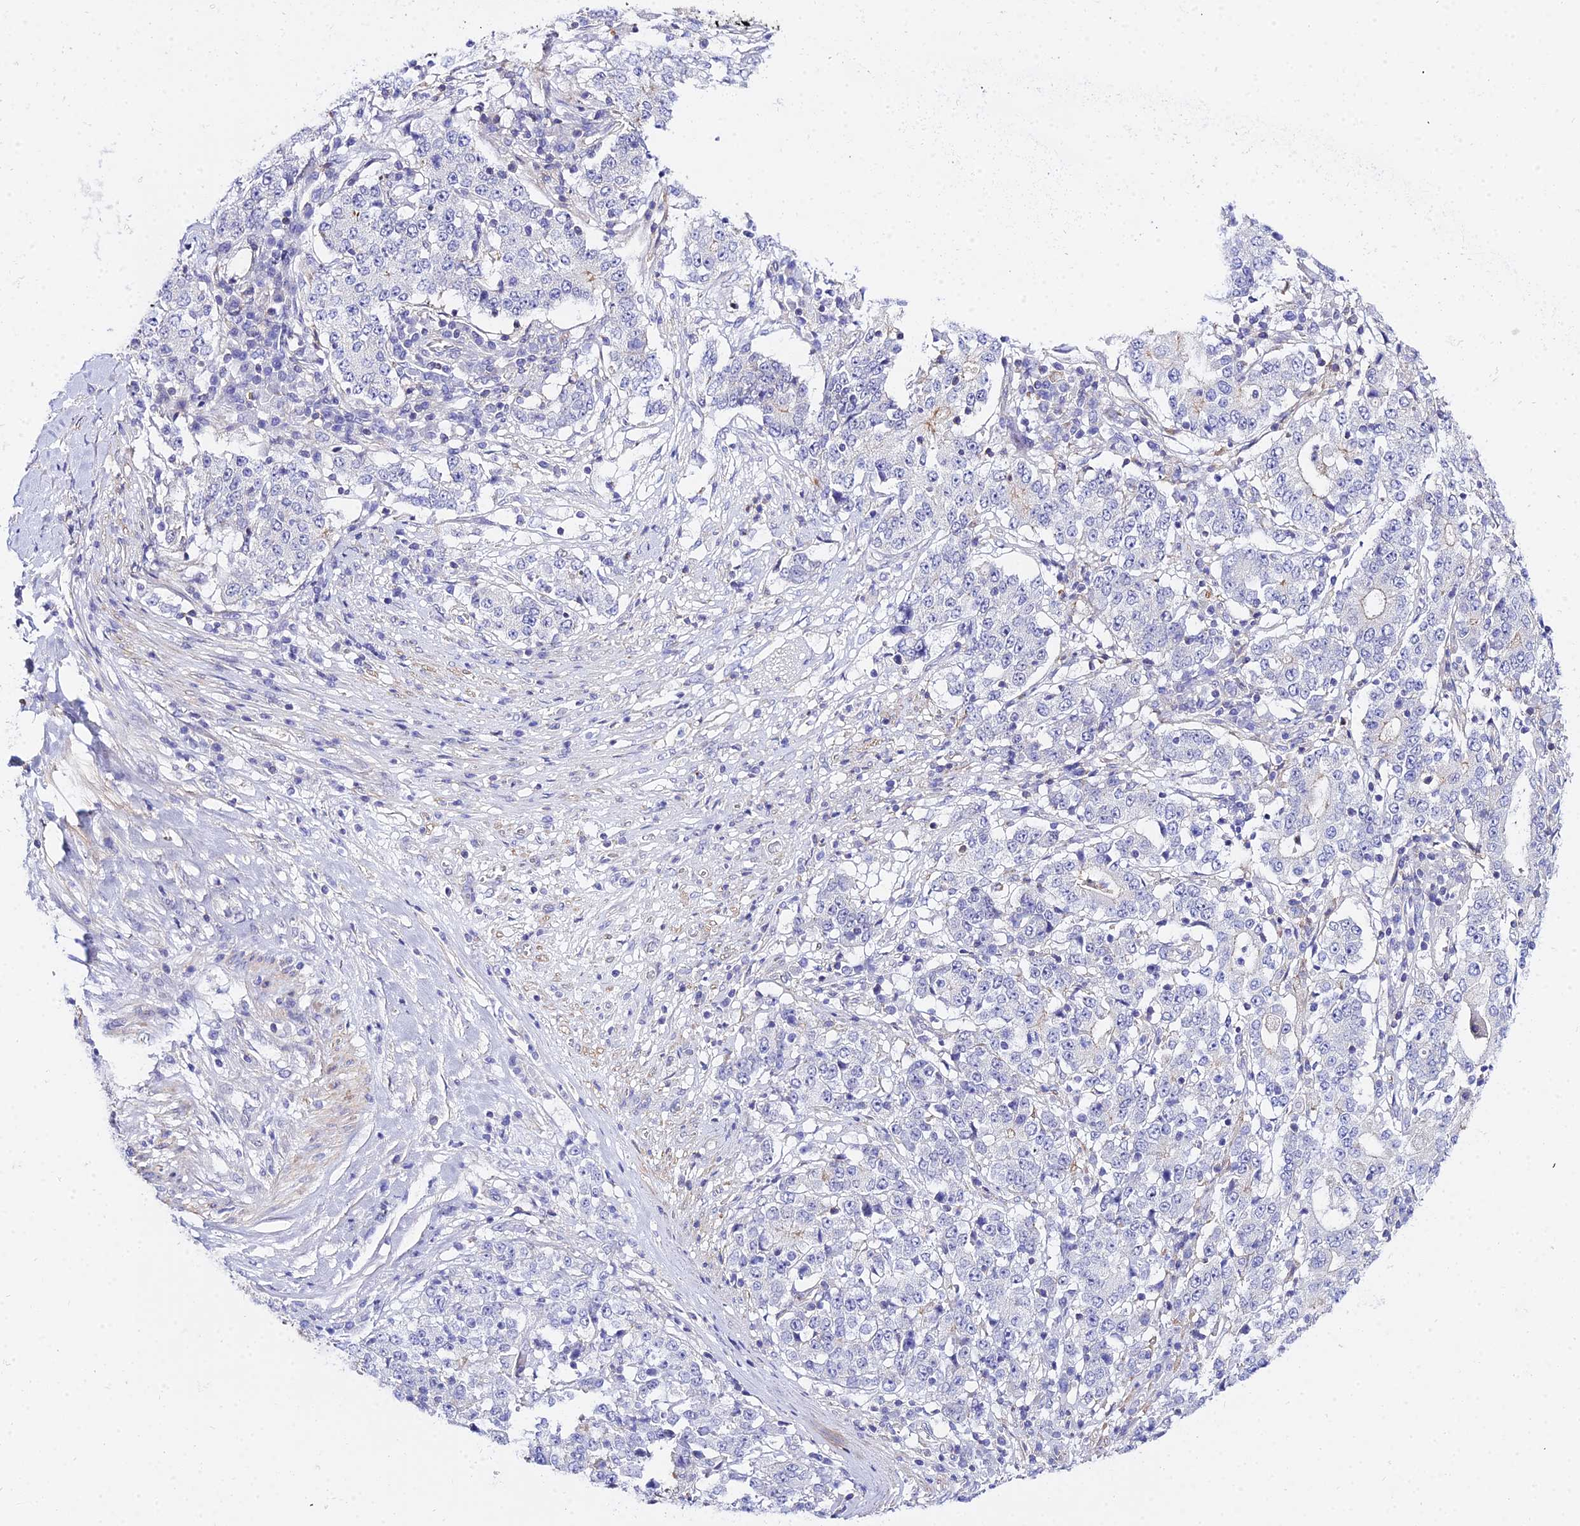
{"staining": {"intensity": "negative", "quantity": "none", "location": "none"}, "tissue": "stomach cancer", "cell_type": "Tumor cells", "image_type": "cancer", "snomed": [{"axis": "morphology", "description": "Adenocarcinoma, NOS"}, {"axis": "topography", "description": "Stomach"}], "caption": "Human stomach cancer (adenocarcinoma) stained for a protein using IHC shows no expression in tumor cells.", "gene": "ZNF628", "patient": {"sex": "male", "age": 59}}